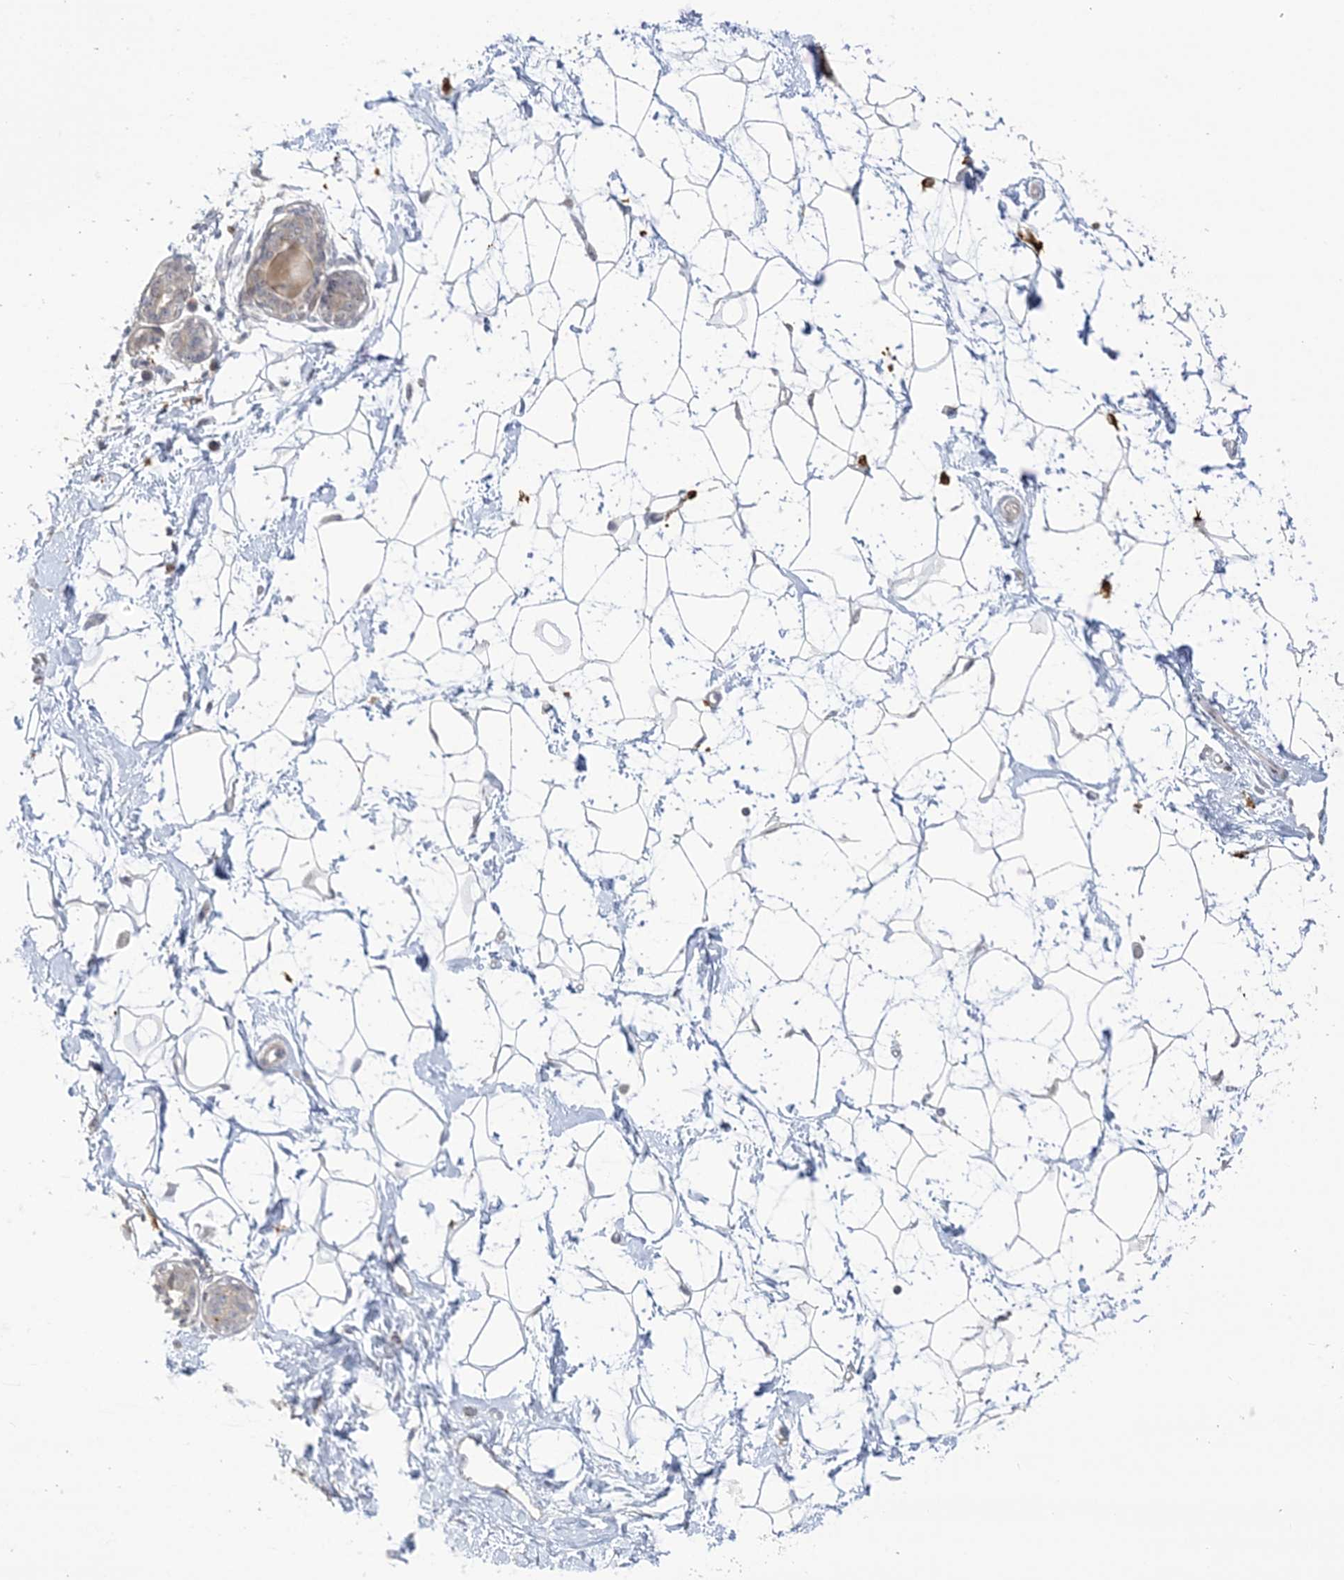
{"staining": {"intensity": "negative", "quantity": "none", "location": "none"}, "tissue": "breast", "cell_type": "Adipocytes", "image_type": "normal", "snomed": [{"axis": "morphology", "description": "Normal tissue, NOS"}, {"axis": "topography", "description": "Breast"}], "caption": "This is an IHC histopathology image of unremarkable breast. There is no expression in adipocytes.", "gene": "NAF1", "patient": {"sex": "female", "age": 45}}